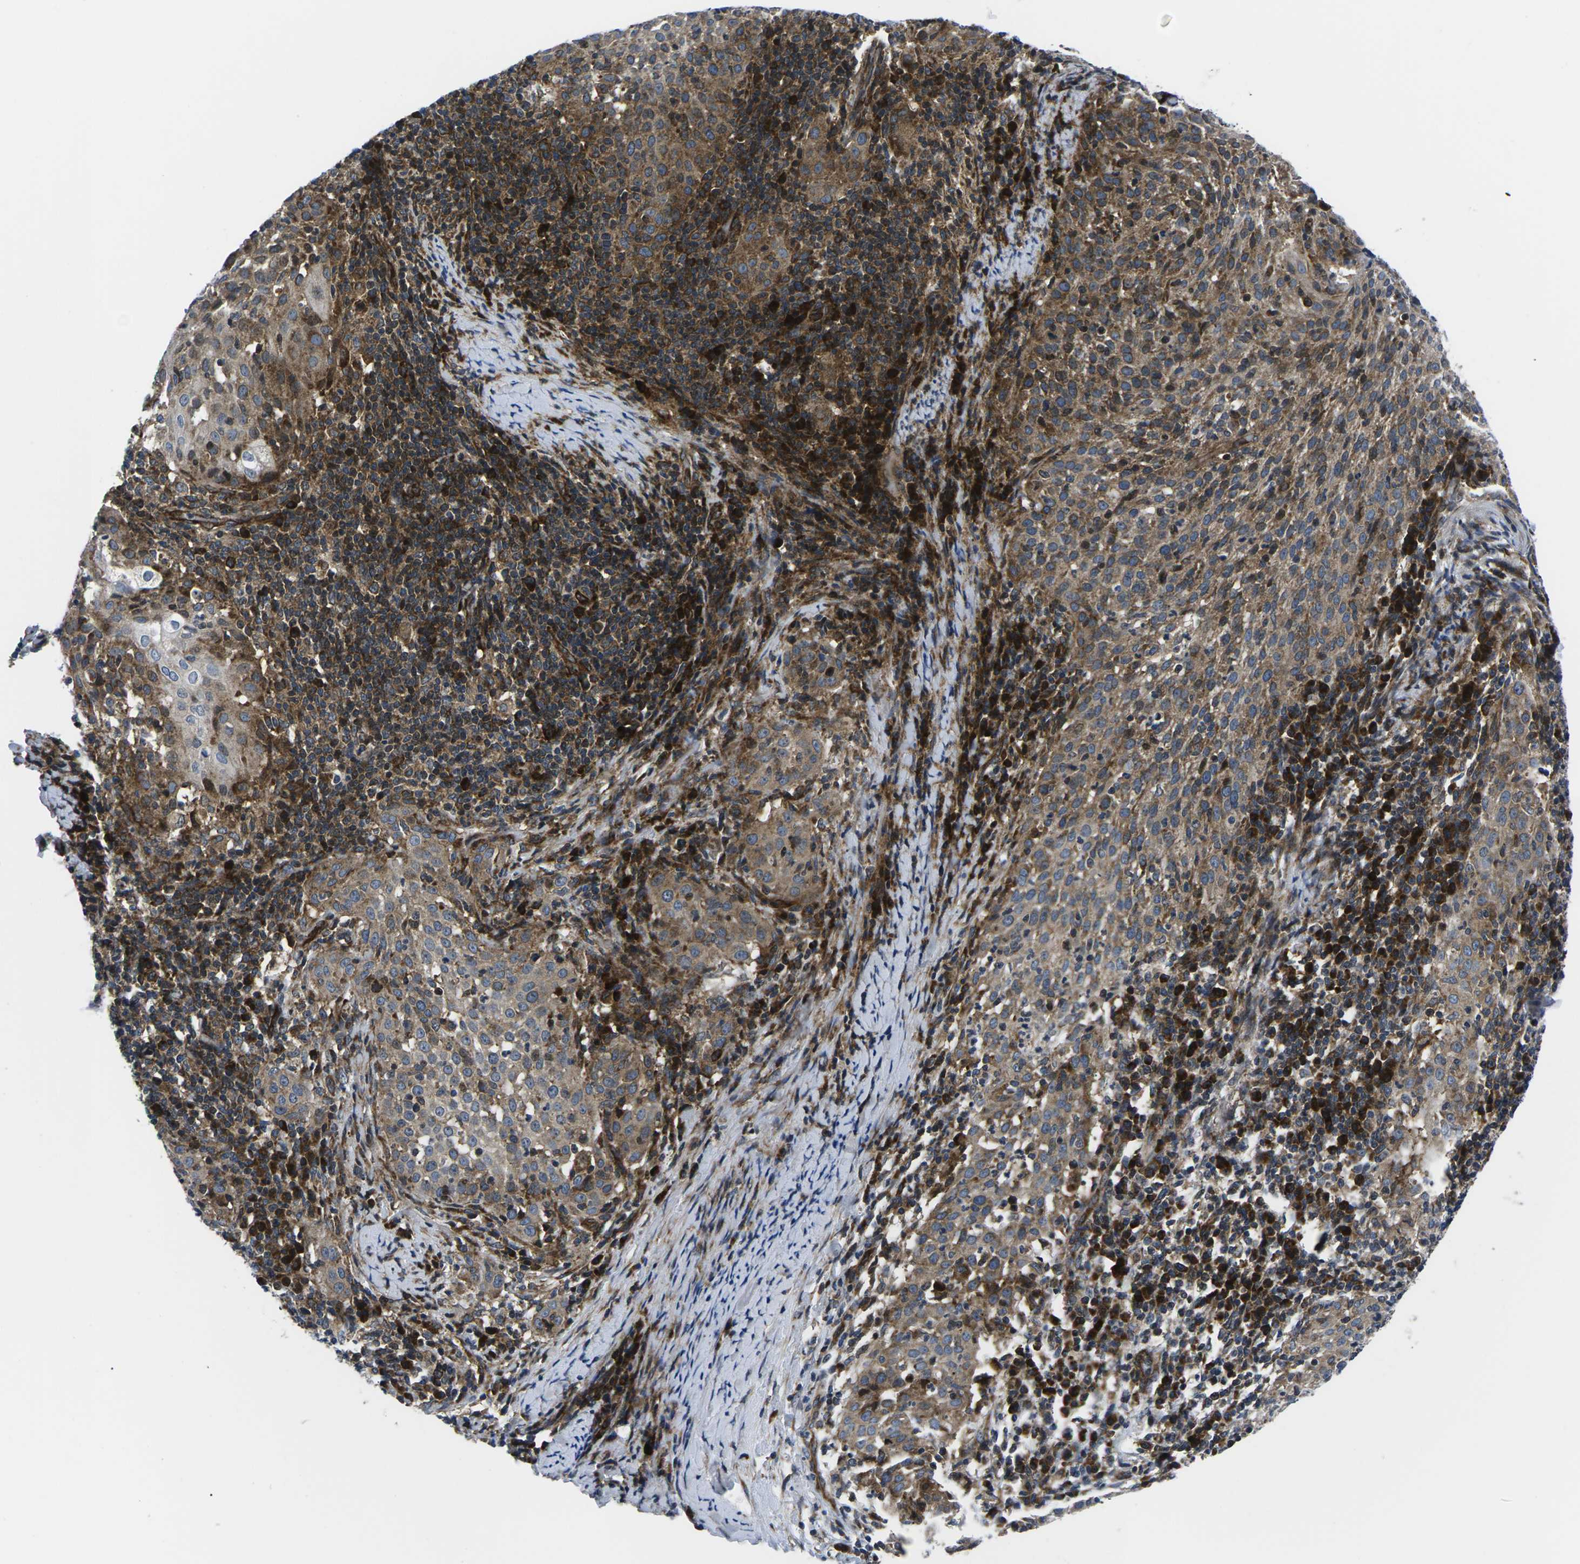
{"staining": {"intensity": "moderate", "quantity": ">75%", "location": "cytoplasmic/membranous"}, "tissue": "cervical cancer", "cell_type": "Tumor cells", "image_type": "cancer", "snomed": [{"axis": "morphology", "description": "Squamous cell carcinoma, NOS"}, {"axis": "topography", "description": "Cervix"}], "caption": "Moderate cytoplasmic/membranous expression is present in approximately >75% of tumor cells in cervical squamous cell carcinoma.", "gene": "EIF4E", "patient": {"sex": "female", "age": 51}}